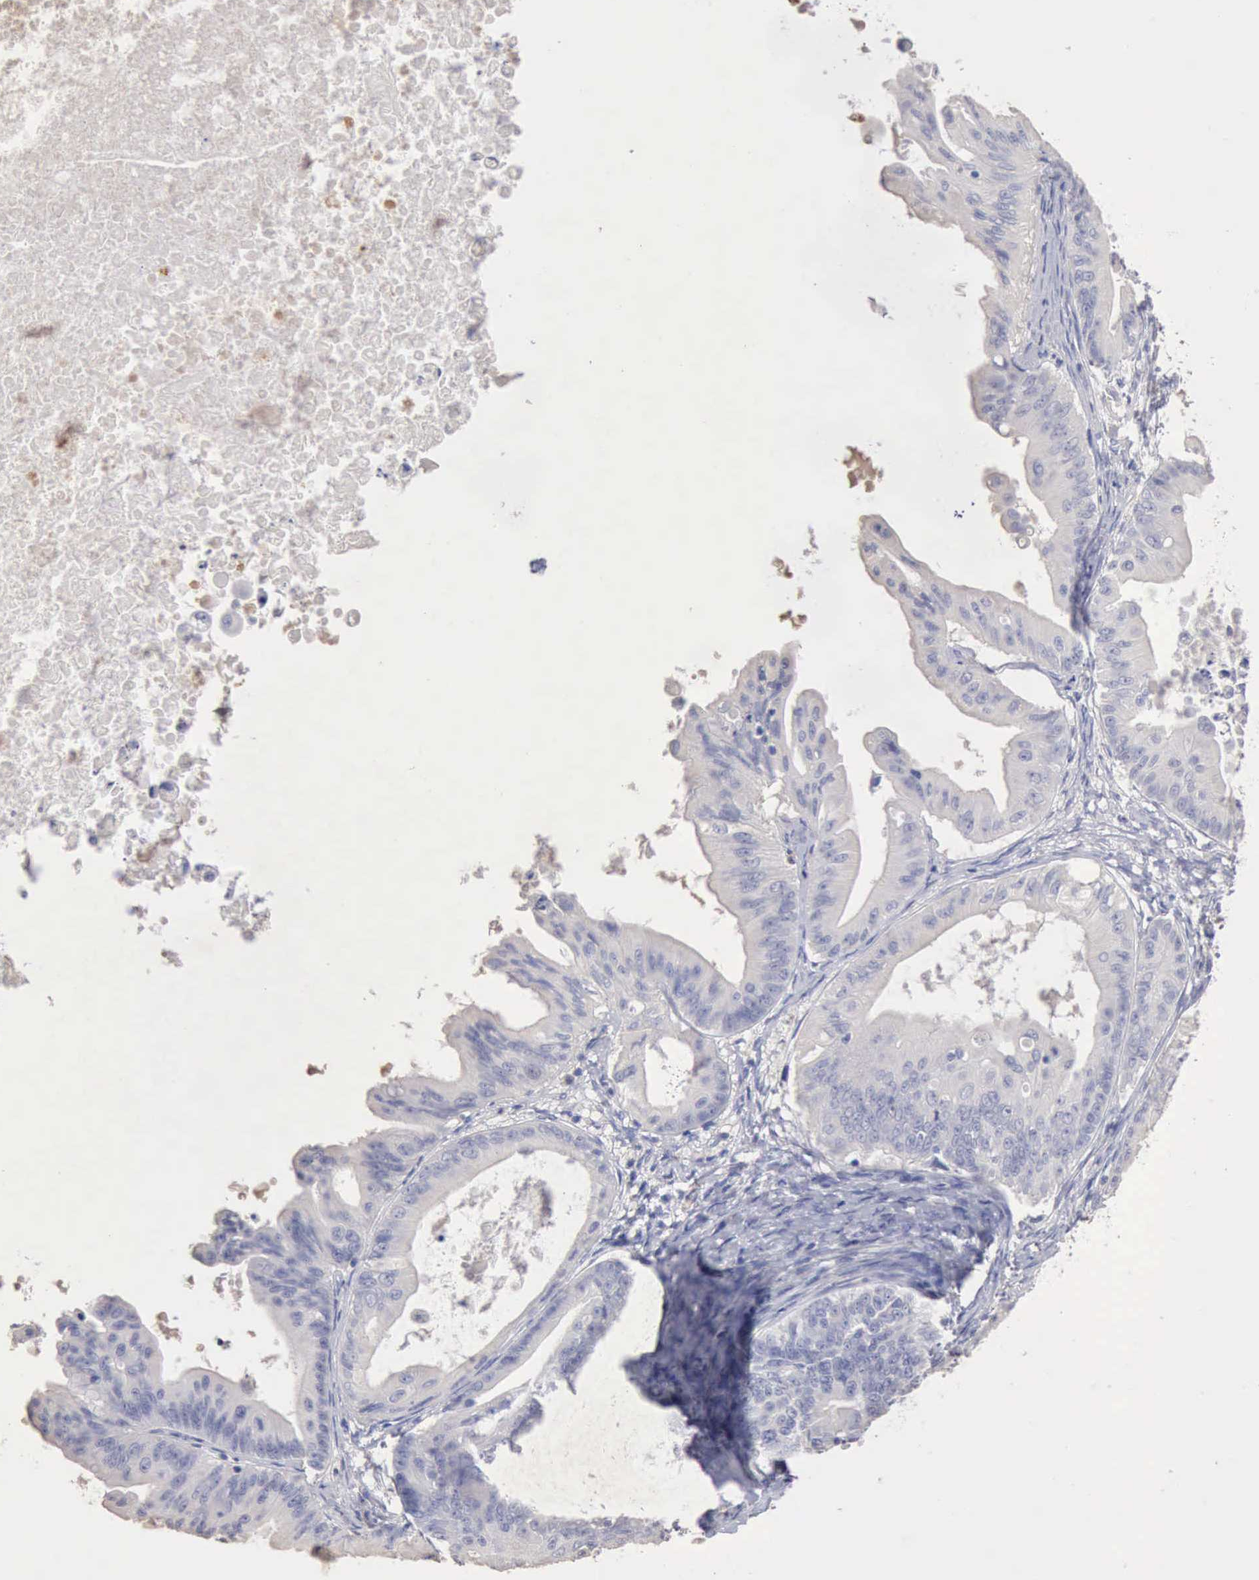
{"staining": {"intensity": "negative", "quantity": "none", "location": "none"}, "tissue": "ovarian cancer", "cell_type": "Tumor cells", "image_type": "cancer", "snomed": [{"axis": "morphology", "description": "Cystadenocarcinoma, mucinous, NOS"}, {"axis": "topography", "description": "Ovary"}], "caption": "DAB (3,3'-diaminobenzidine) immunohistochemical staining of human ovarian mucinous cystadenocarcinoma reveals no significant staining in tumor cells.", "gene": "KRT6B", "patient": {"sex": "female", "age": 37}}